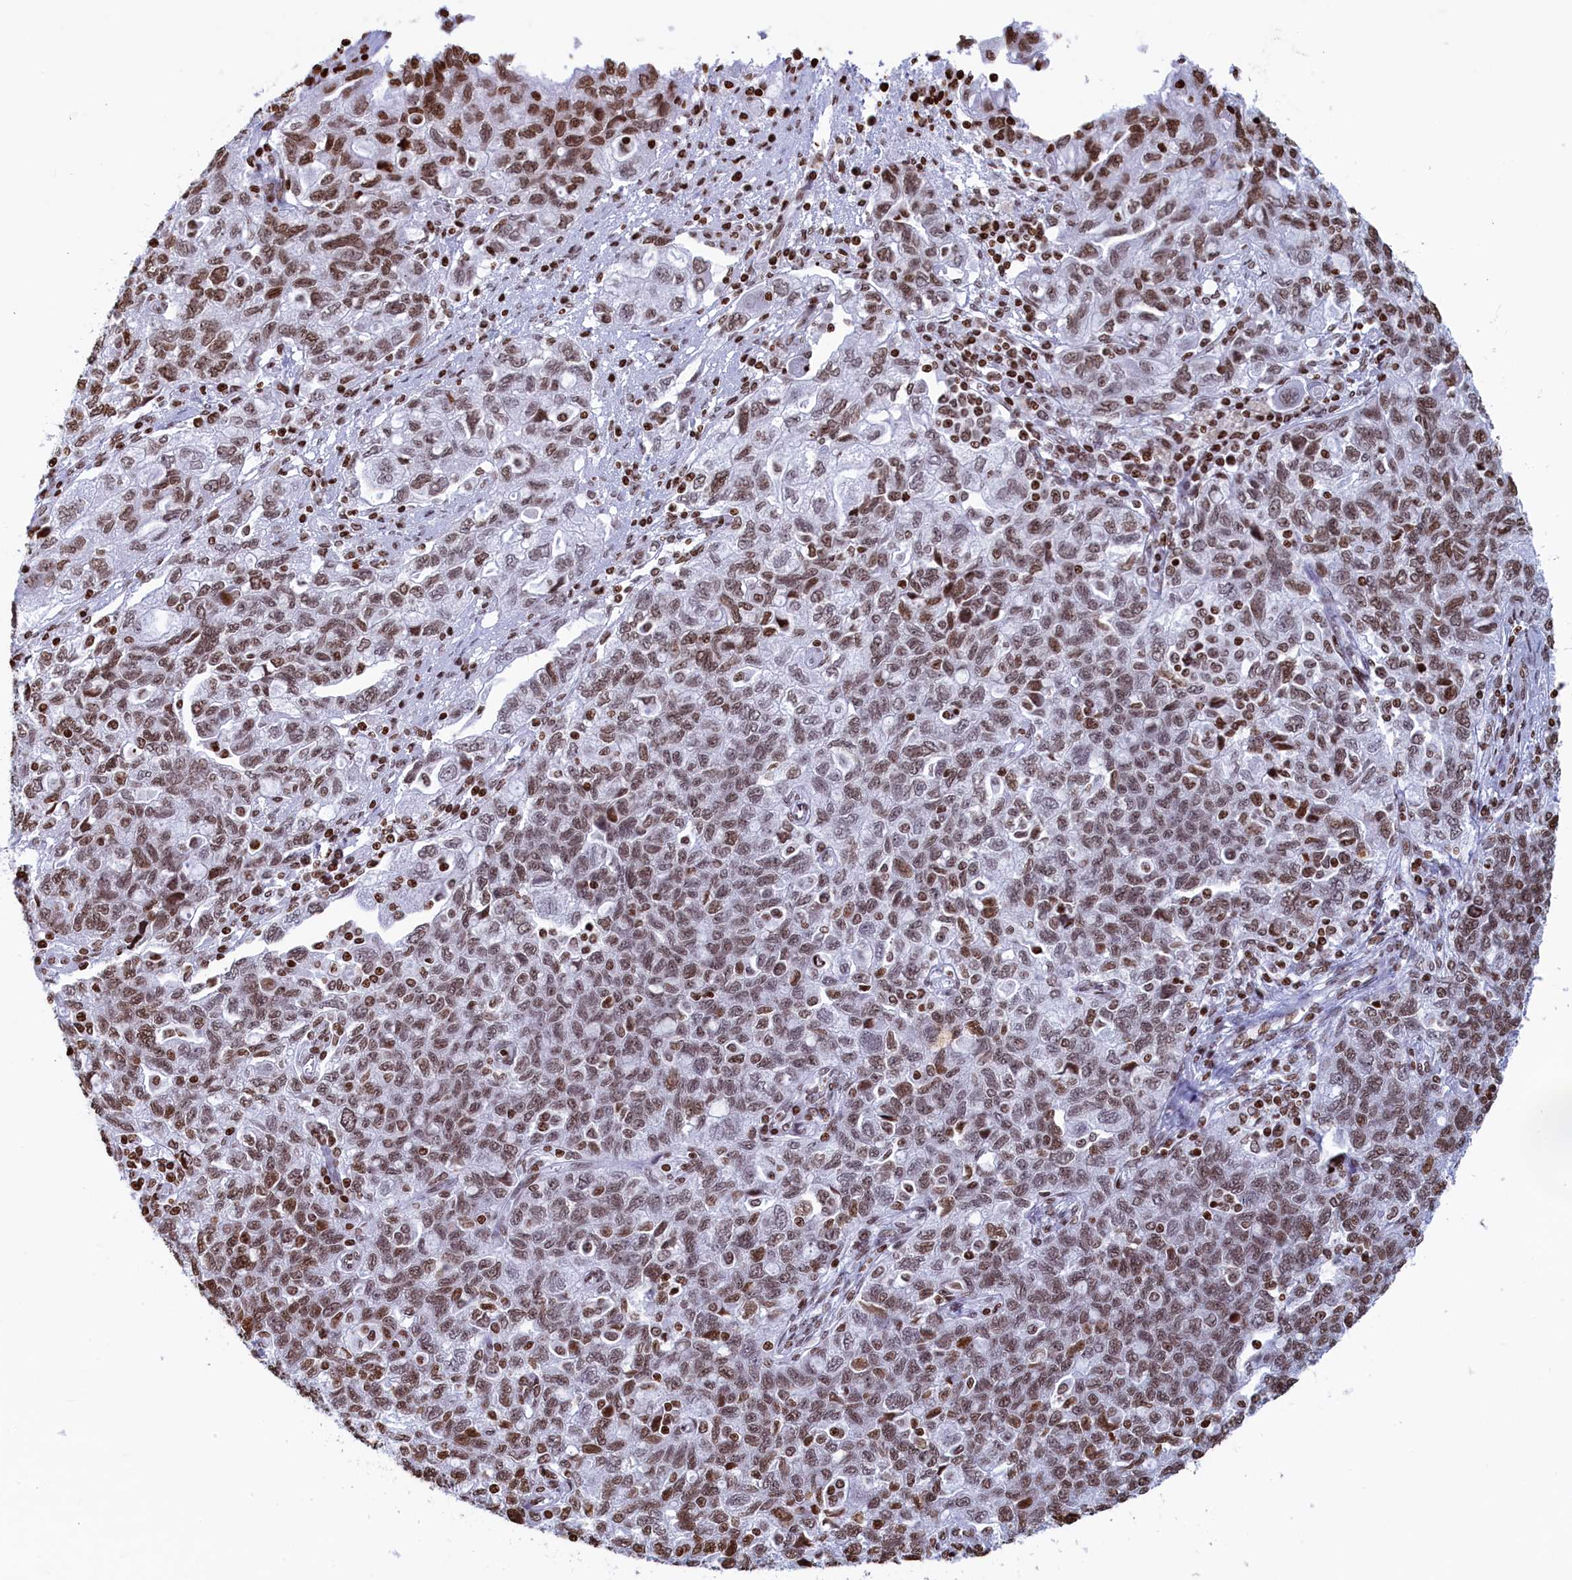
{"staining": {"intensity": "moderate", "quantity": ">75%", "location": "nuclear"}, "tissue": "ovarian cancer", "cell_type": "Tumor cells", "image_type": "cancer", "snomed": [{"axis": "morphology", "description": "Carcinoma, NOS"}, {"axis": "morphology", "description": "Cystadenocarcinoma, serous, NOS"}, {"axis": "topography", "description": "Ovary"}], "caption": "This histopathology image shows immunohistochemistry (IHC) staining of carcinoma (ovarian), with medium moderate nuclear staining in approximately >75% of tumor cells.", "gene": "APOBEC3A", "patient": {"sex": "female", "age": 69}}